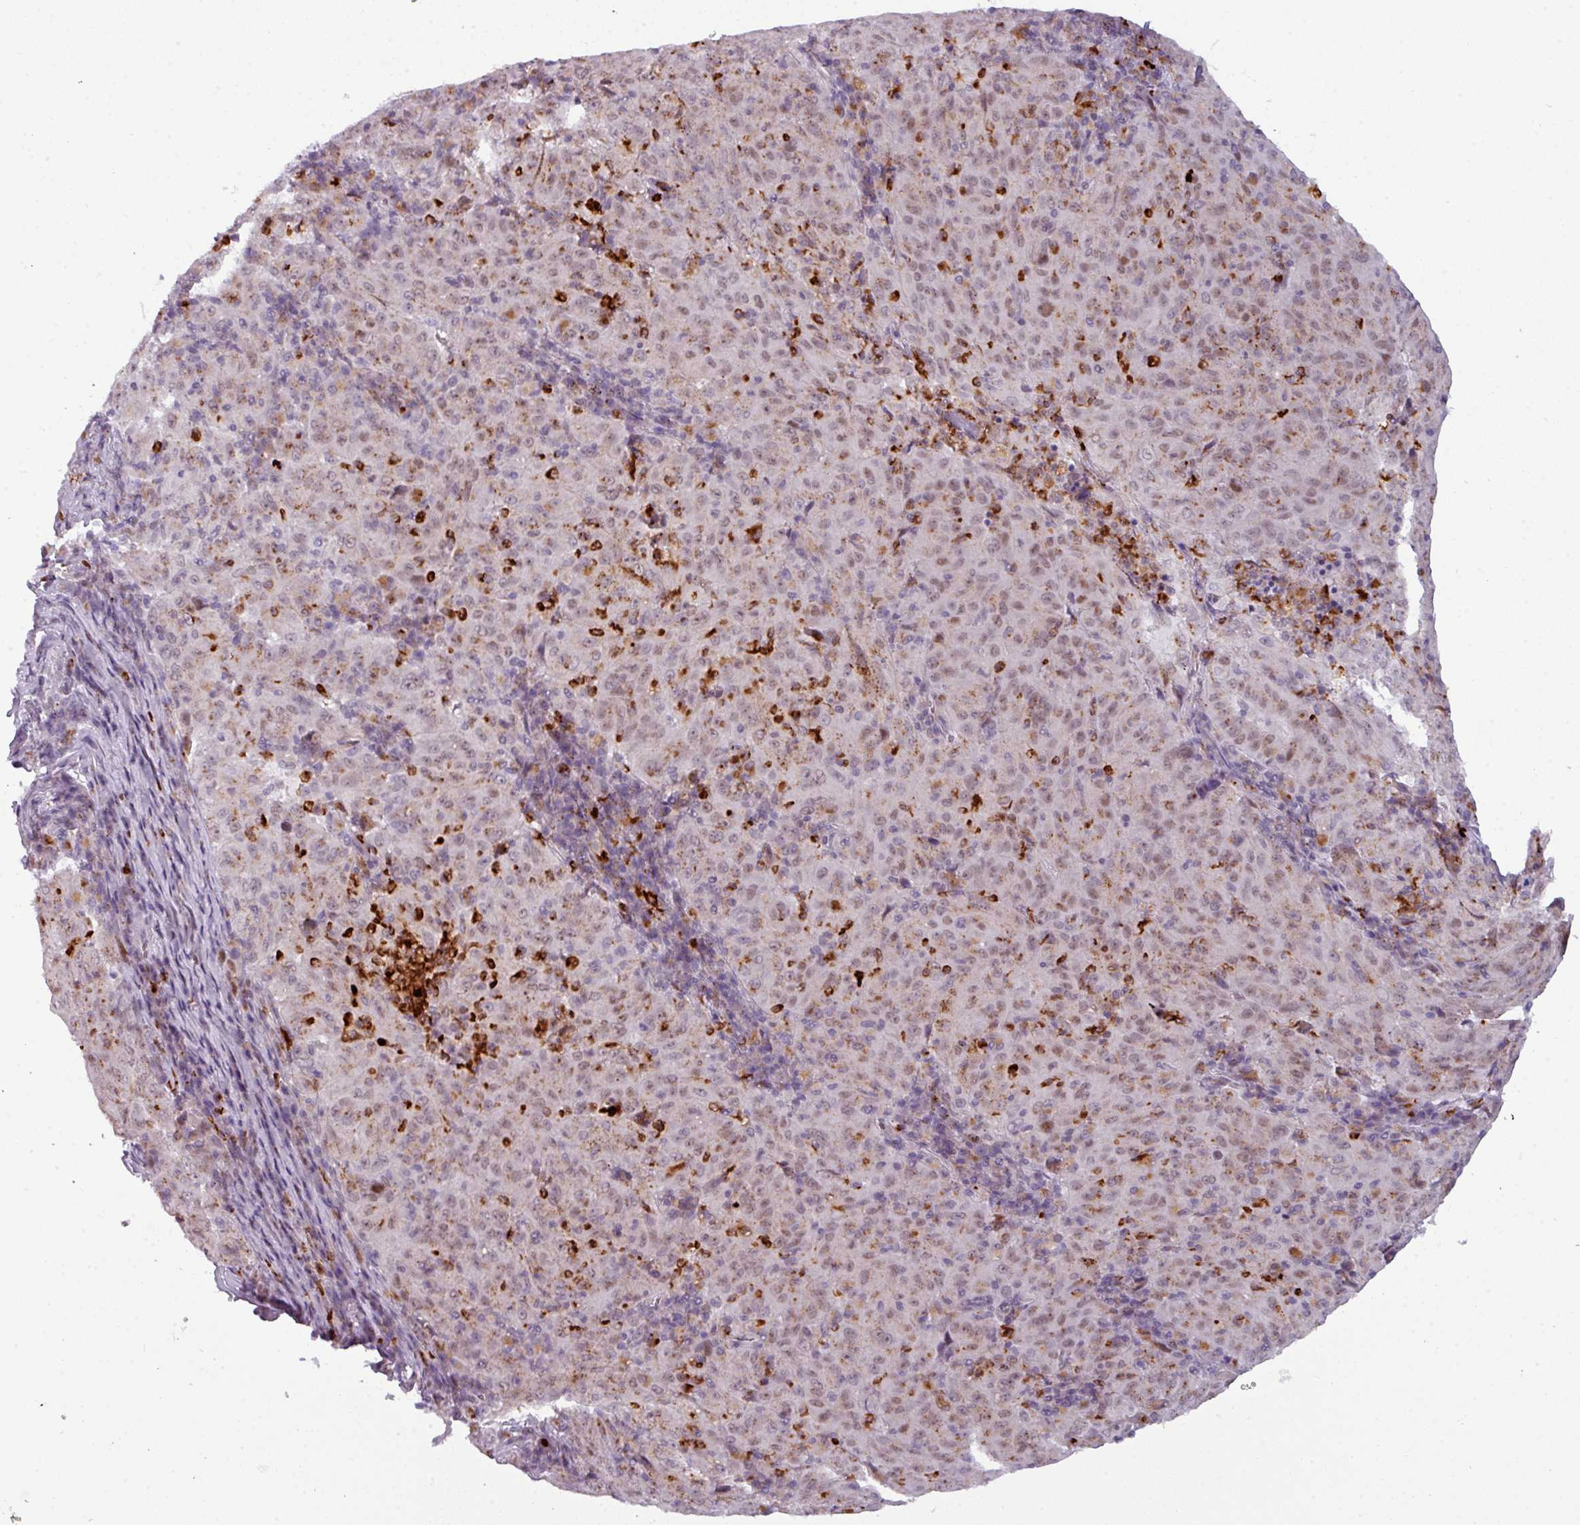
{"staining": {"intensity": "weak", "quantity": "25%-75%", "location": "nuclear"}, "tissue": "pancreatic cancer", "cell_type": "Tumor cells", "image_type": "cancer", "snomed": [{"axis": "morphology", "description": "Adenocarcinoma, NOS"}, {"axis": "topography", "description": "Pancreas"}], "caption": "Immunohistochemical staining of pancreatic cancer reveals low levels of weak nuclear staining in about 25%-75% of tumor cells.", "gene": "TMEFF1", "patient": {"sex": "male", "age": 63}}